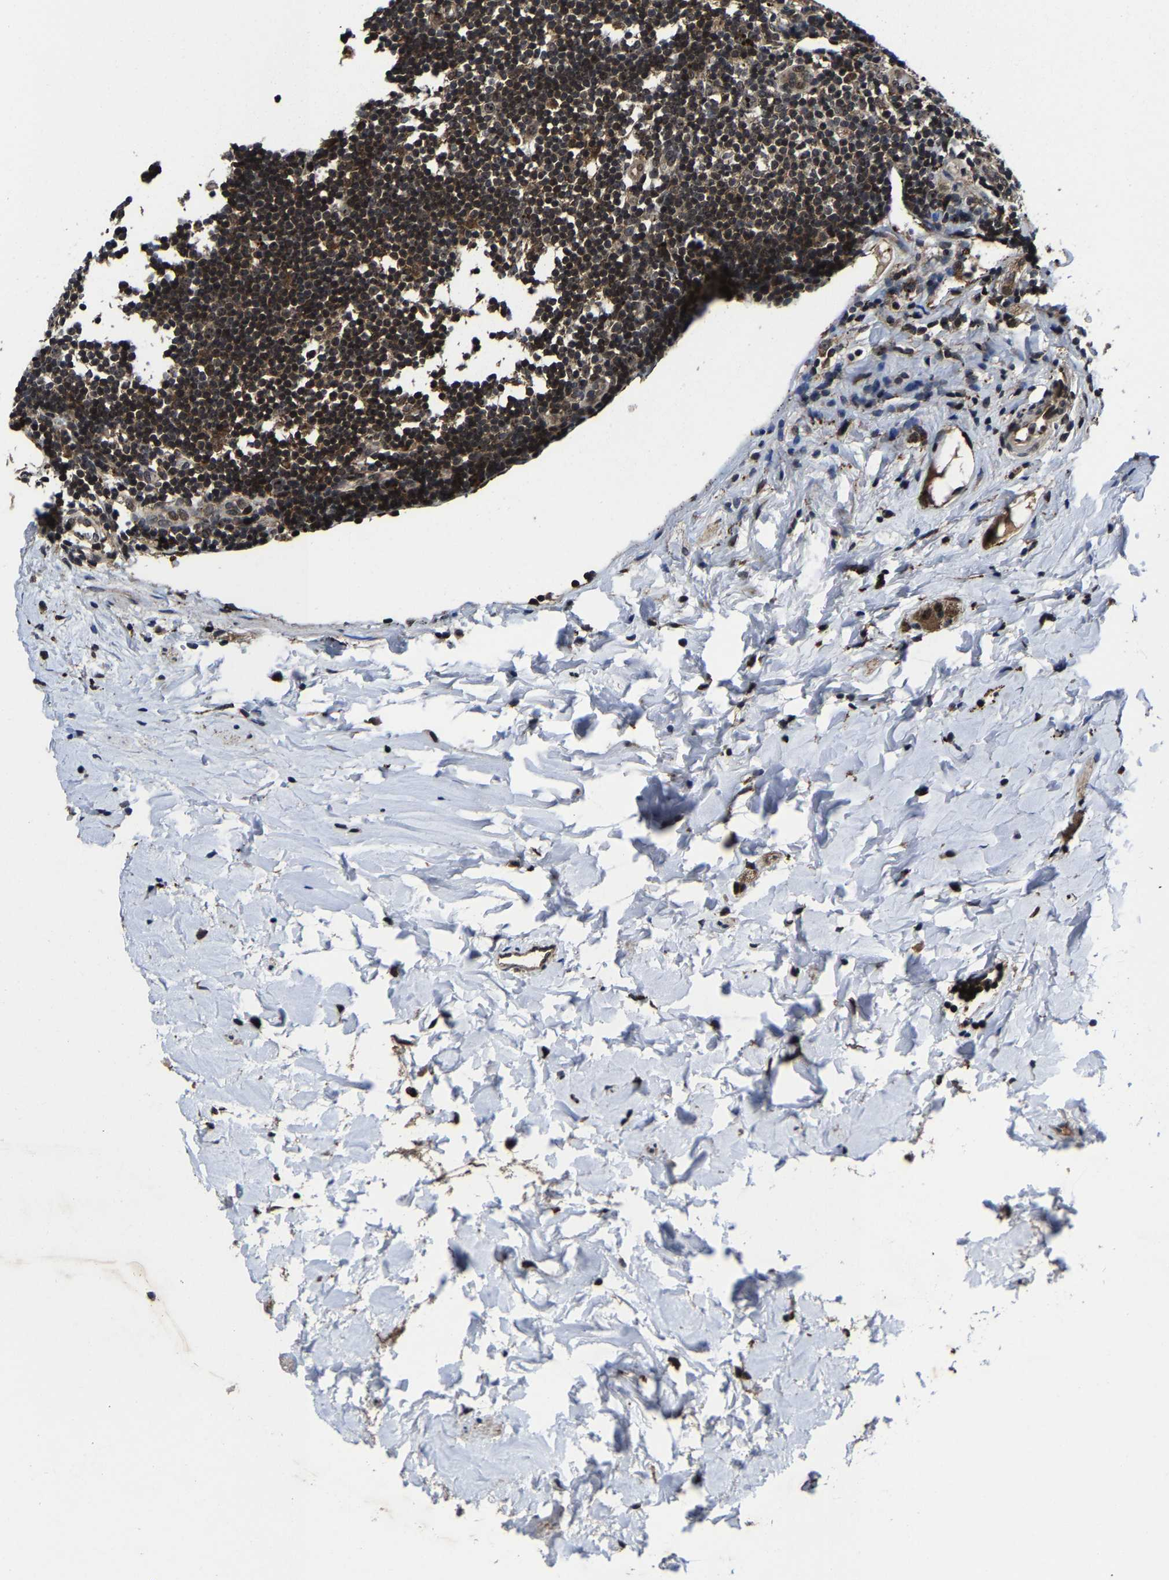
{"staining": {"intensity": "weak", "quantity": ">75%", "location": "cytoplasmic/membranous"}, "tissue": "appendix", "cell_type": "Glandular cells", "image_type": "normal", "snomed": [{"axis": "morphology", "description": "Normal tissue, NOS"}, {"axis": "topography", "description": "Appendix"}], "caption": "Immunohistochemical staining of normal human appendix reveals weak cytoplasmic/membranous protein expression in about >75% of glandular cells.", "gene": "ZCCHC7", "patient": {"sex": "female", "age": 20}}